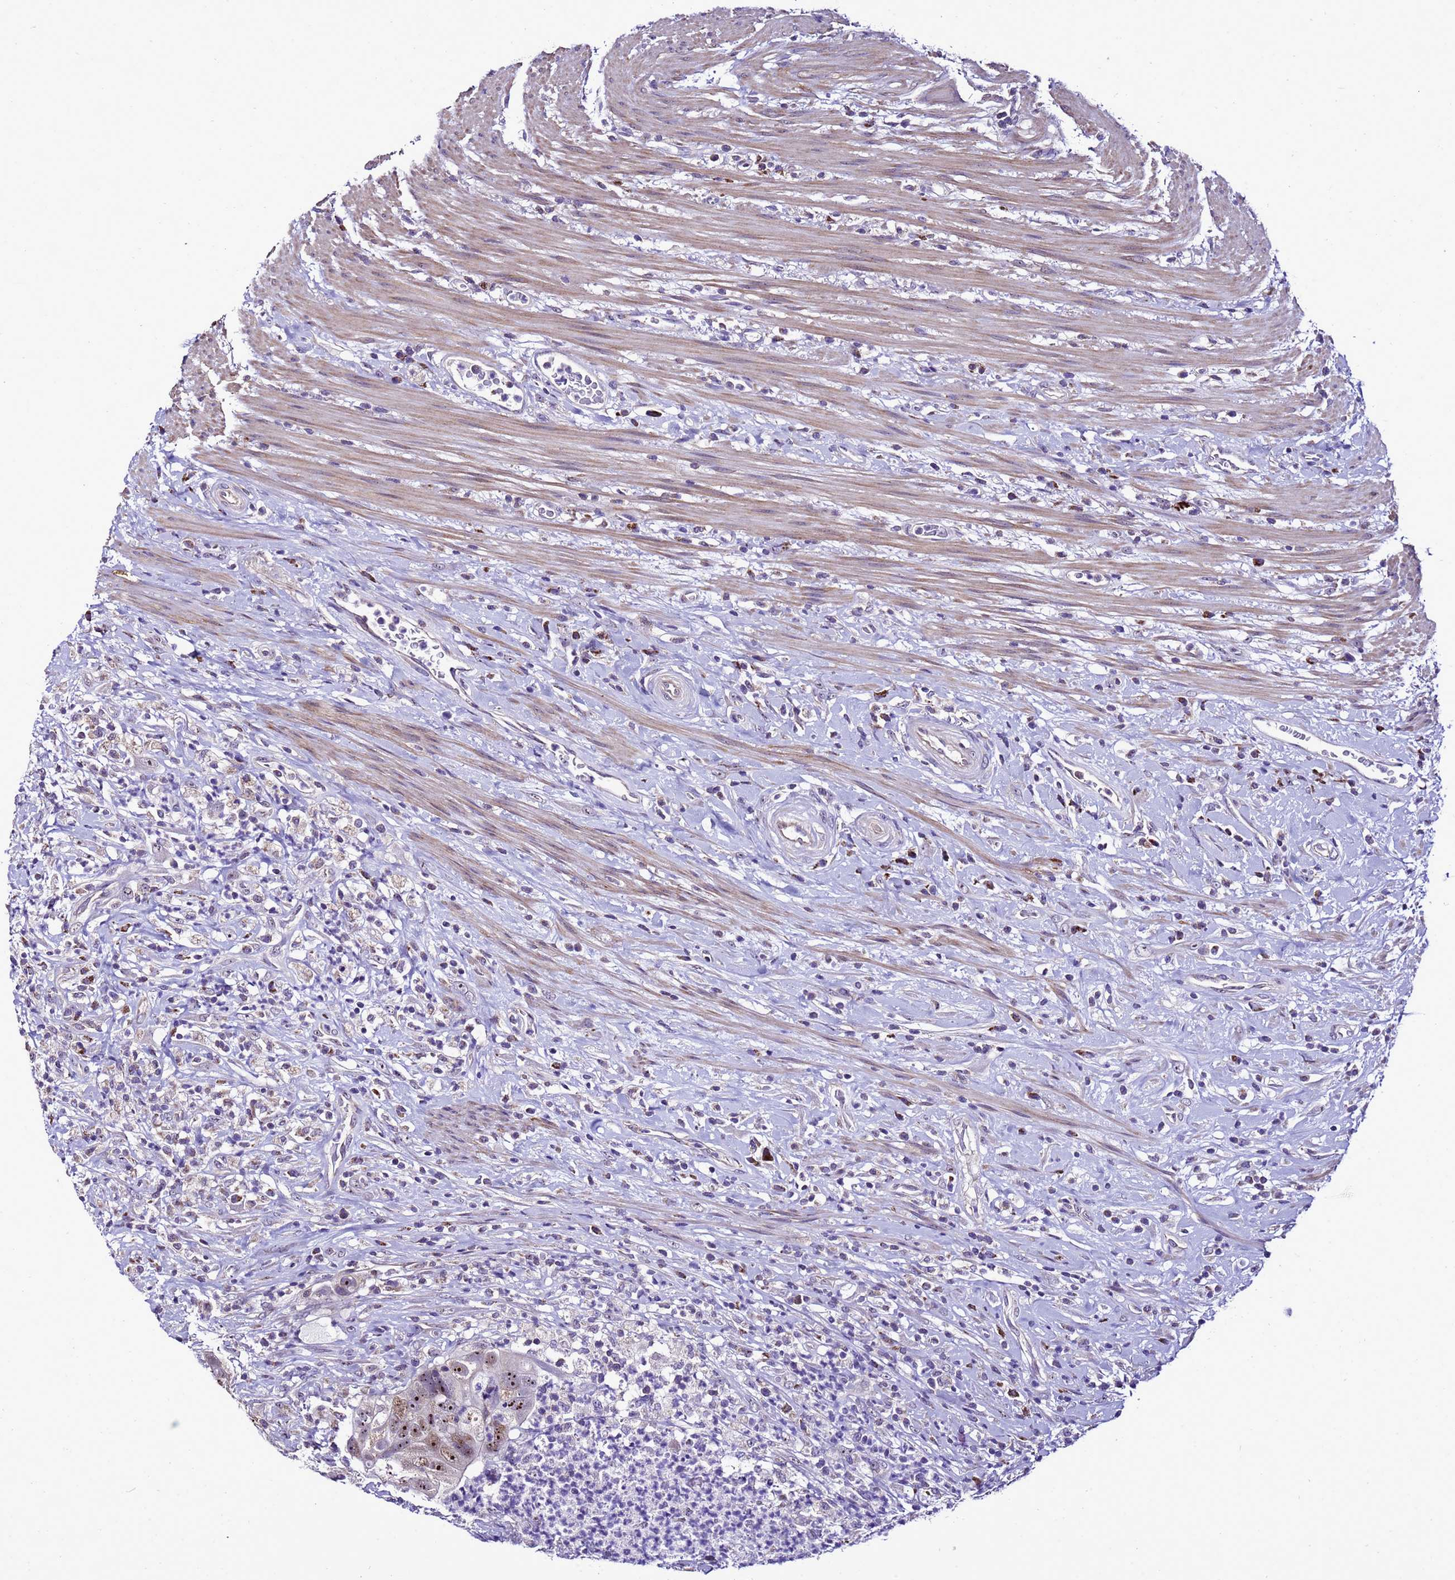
{"staining": {"intensity": "moderate", "quantity": ">75%", "location": "nuclear"}, "tissue": "colorectal cancer", "cell_type": "Tumor cells", "image_type": "cancer", "snomed": [{"axis": "morphology", "description": "Adenocarcinoma, NOS"}, {"axis": "topography", "description": "Rectum"}], "caption": "A brown stain shows moderate nuclear expression of a protein in human colorectal adenocarcinoma tumor cells.", "gene": "DPH6", "patient": {"sex": "male", "age": 59}}